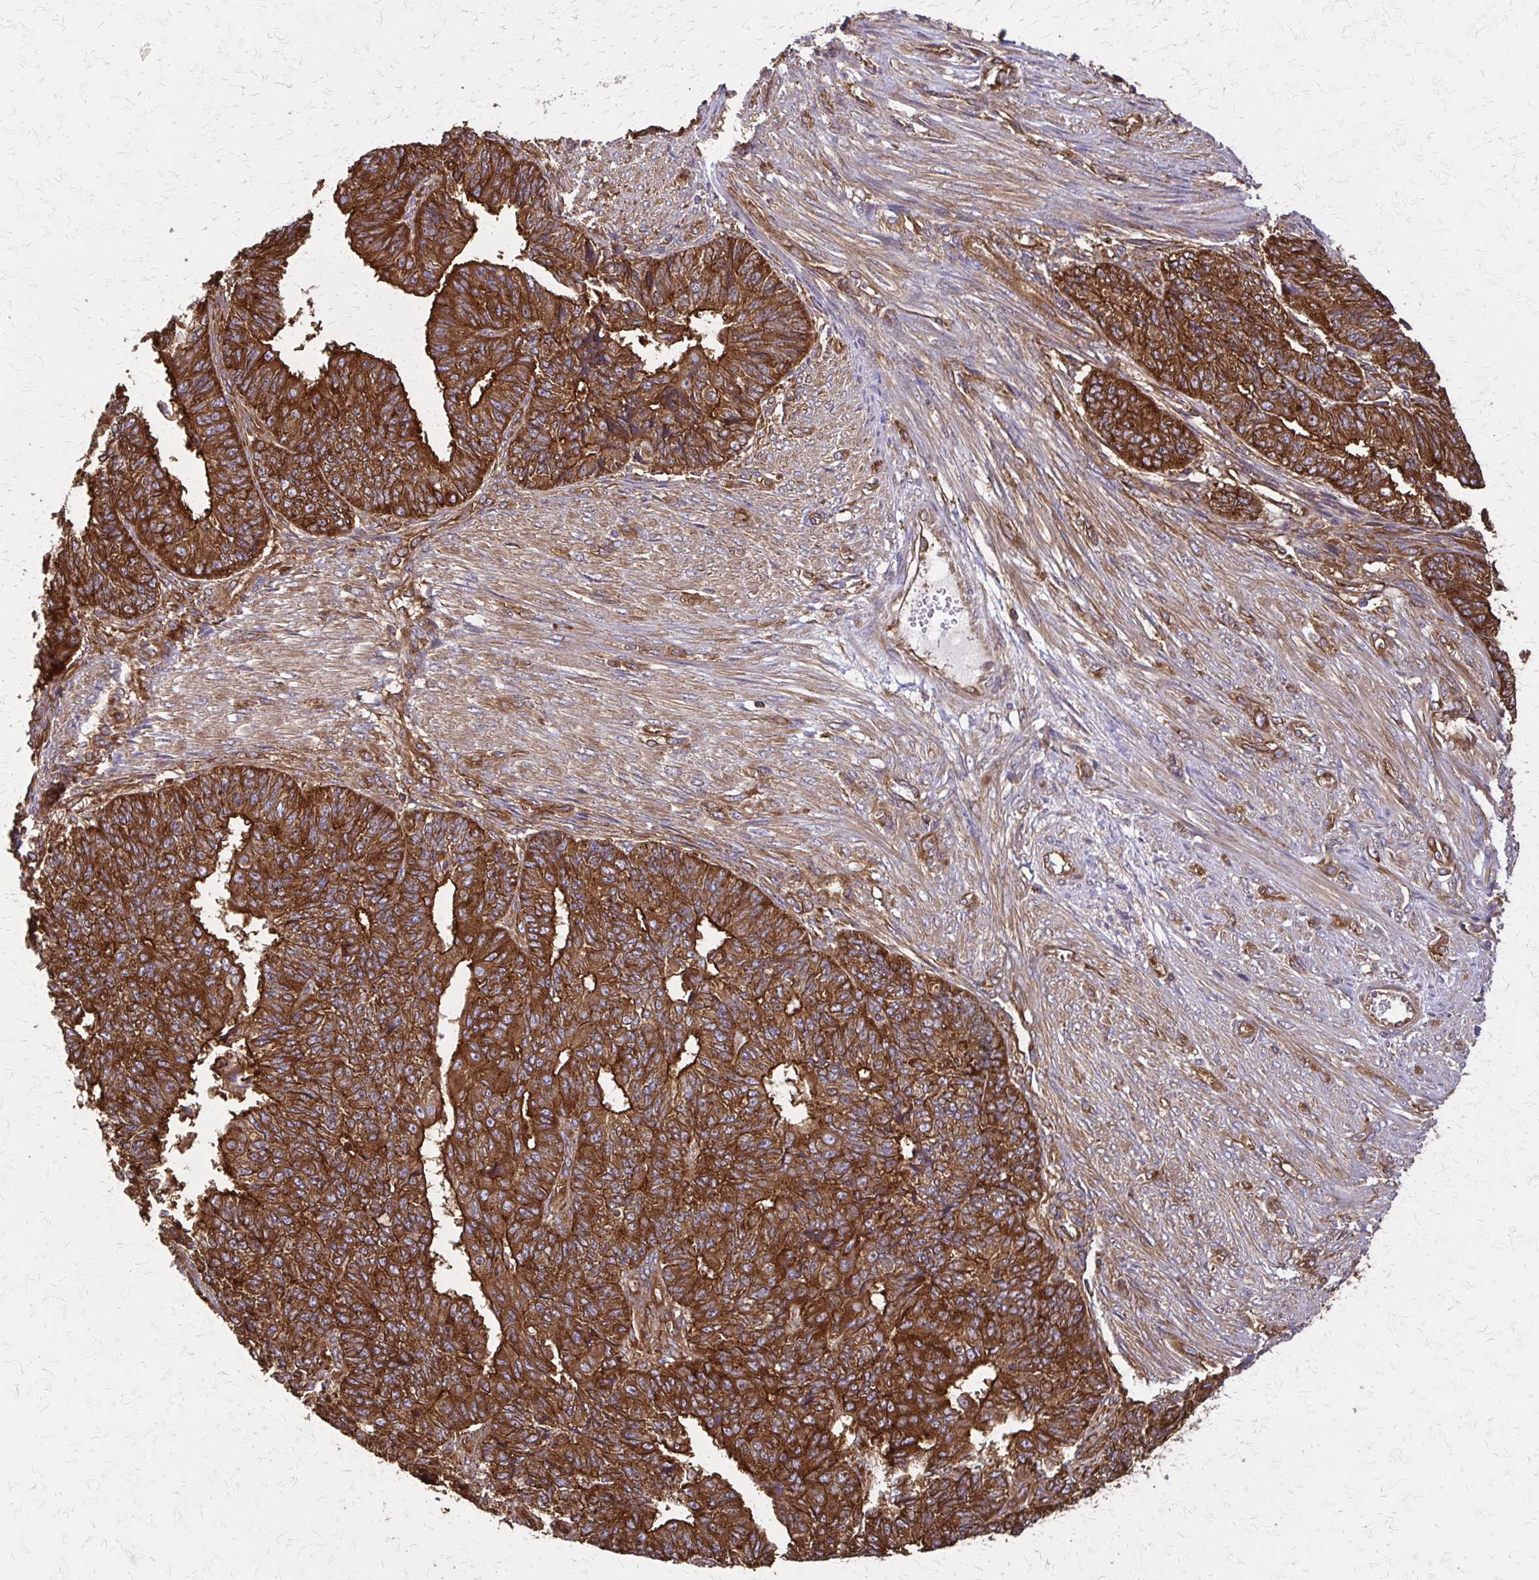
{"staining": {"intensity": "strong", "quantity": ">75%", "location": "cytoplasmic/membranous"}, "tissue": "endometrial cancer", "cell_type": "Tumor cells", "image_type": "cancer", "snomed": [{"axis": "morphology", "description": "Adenocarcinoma, NOS"}, {"axis": "topography", "description": "Endometrium"}], "caption": "Human endometrial adenocarcinoma stained for a protein (brown) exhibits strong cytoplasmic/membranous positive staining in approximately >75% of tumor cells.", "gene": "EEF2", "patient": {"sex": "female", "age": 32}}